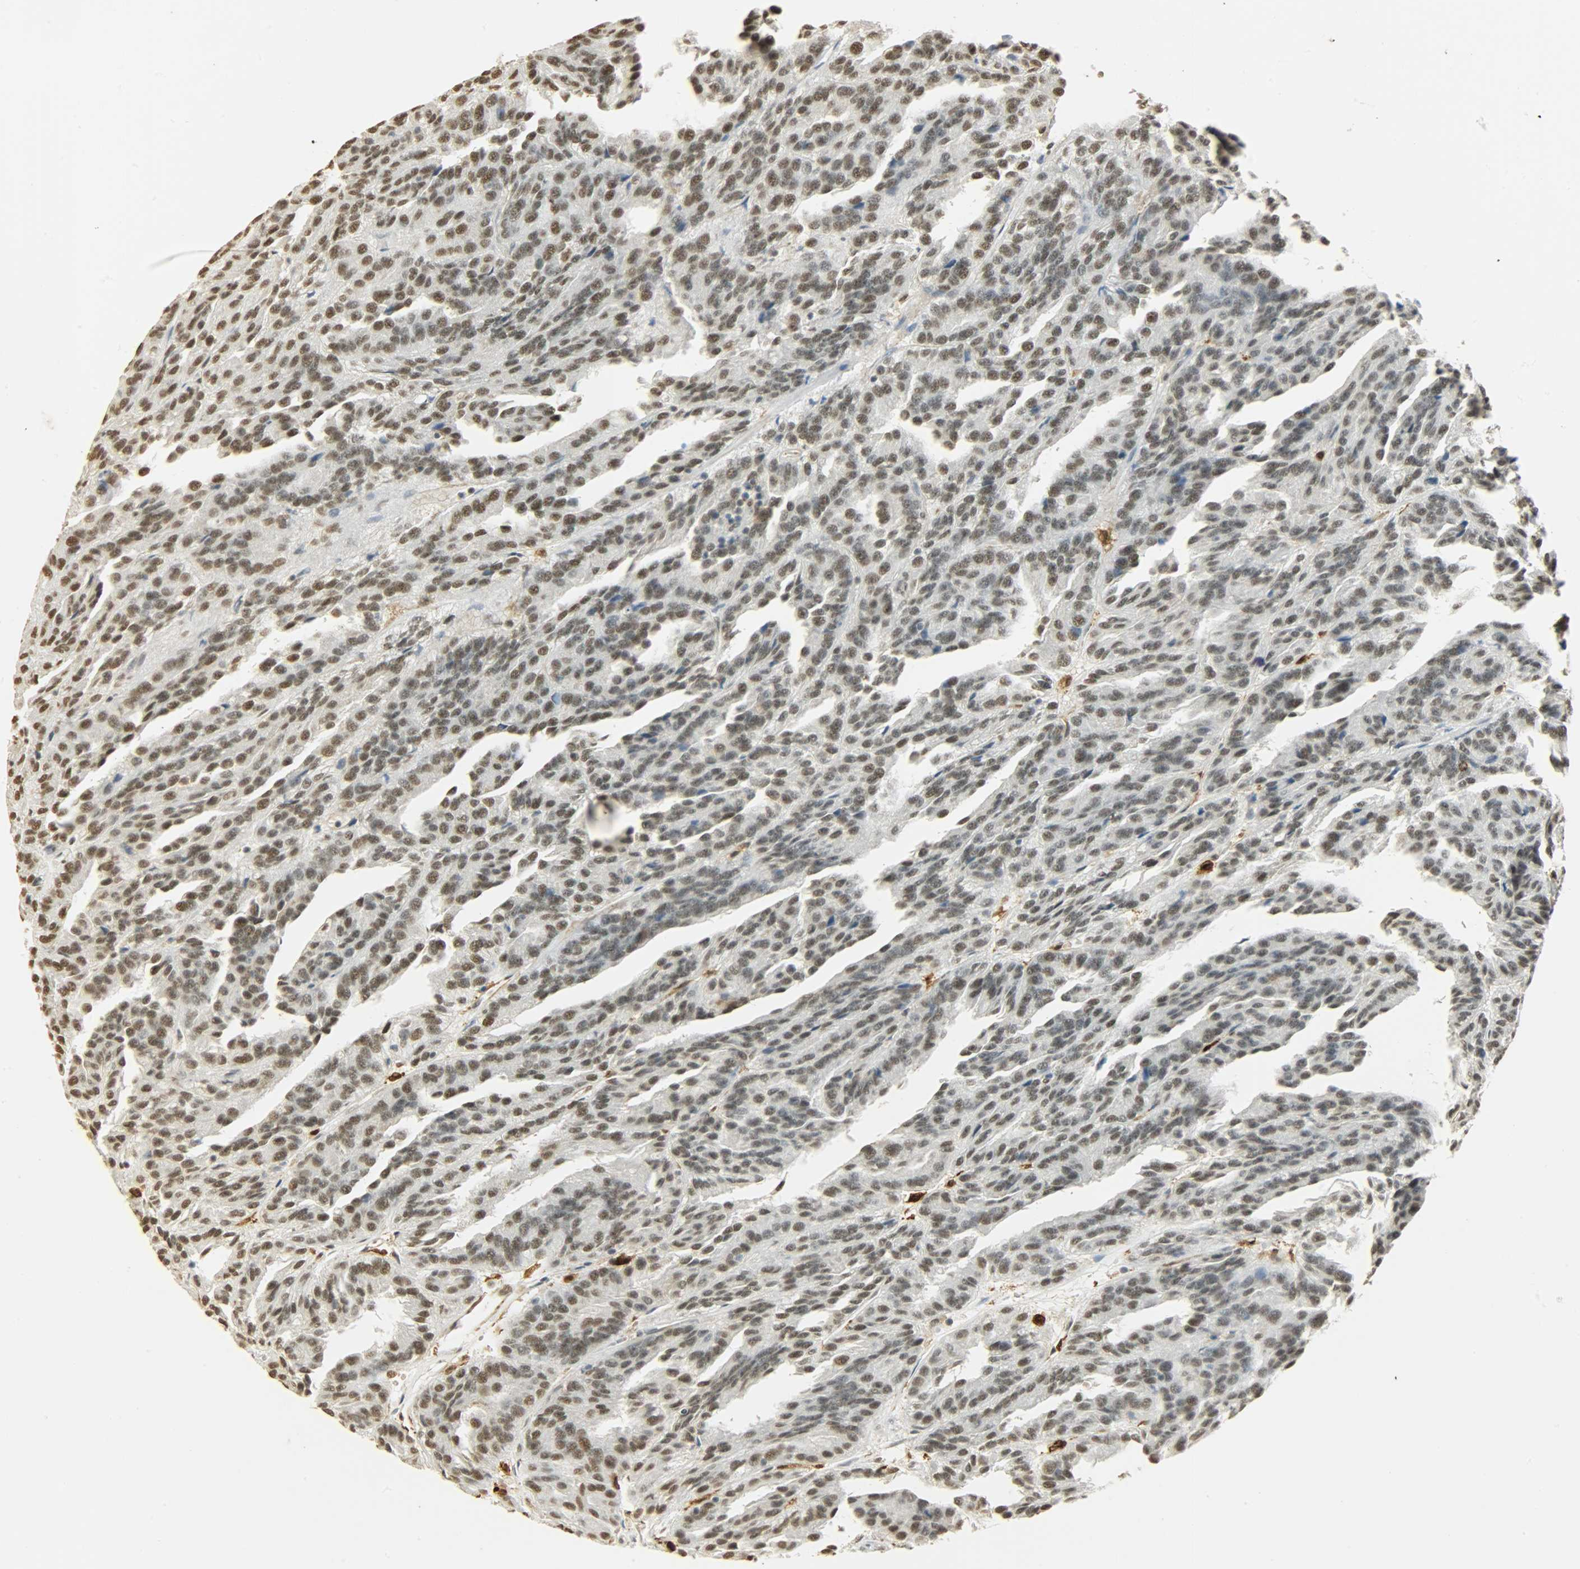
{"staining": {"intensity": "moderate", "quantity": ">75%", "location": "nuclear"}, "tissue": "renal cancer", "cell_type": "Tumor cells", "image_type": "cancer", "snomed": [{"axis": "morphology", "description": "Adenocarcinoma, NOS"}, {"axis": "topography", "description": "Kidney"}], "caption": "There is medium levels of moderate nuclear positivity in tumor cells of renal adenocarcinoma, as demonstrated by immunohistochemical staining (brown color).", "gene": "NGFR", "patient": {"sex": "male", "age": 46}}